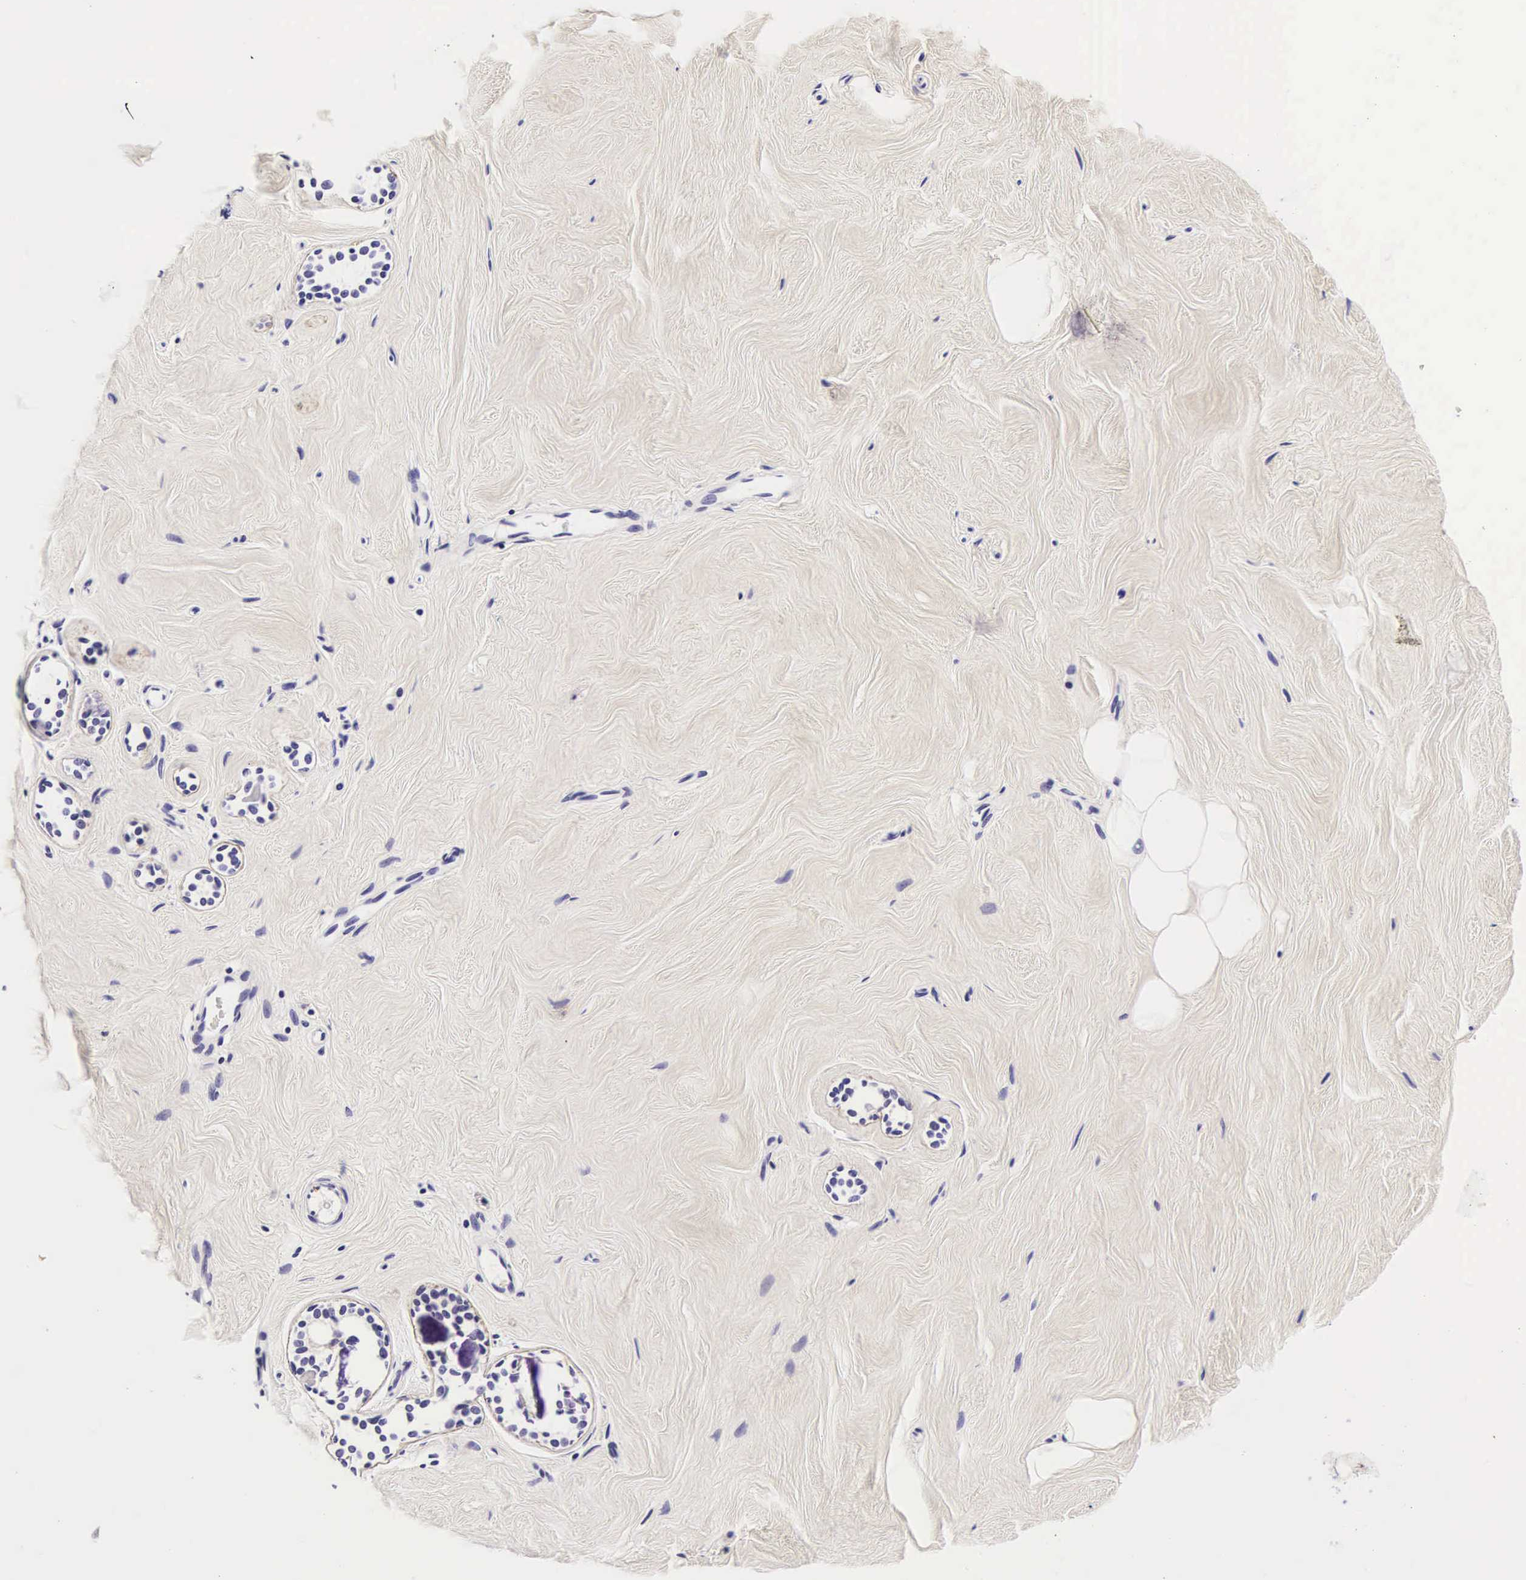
{"staining": {"intensity": "negative", "quantity": "none", "location": "none"}, "tissue": "breast", "cell_type": "Adipocytes", "image_type": "normal", "snomed": [{"axis": "morphology", "description": "Normal tissue, NOS"}, {"axis": "topography", "description": "Breast"}], "caption": "Protein analysis of unremarkable breast exhibits no significant staining in adipocytes.", "gene": "PHETA2", "patient": {"sex": "female", "age": 54}}